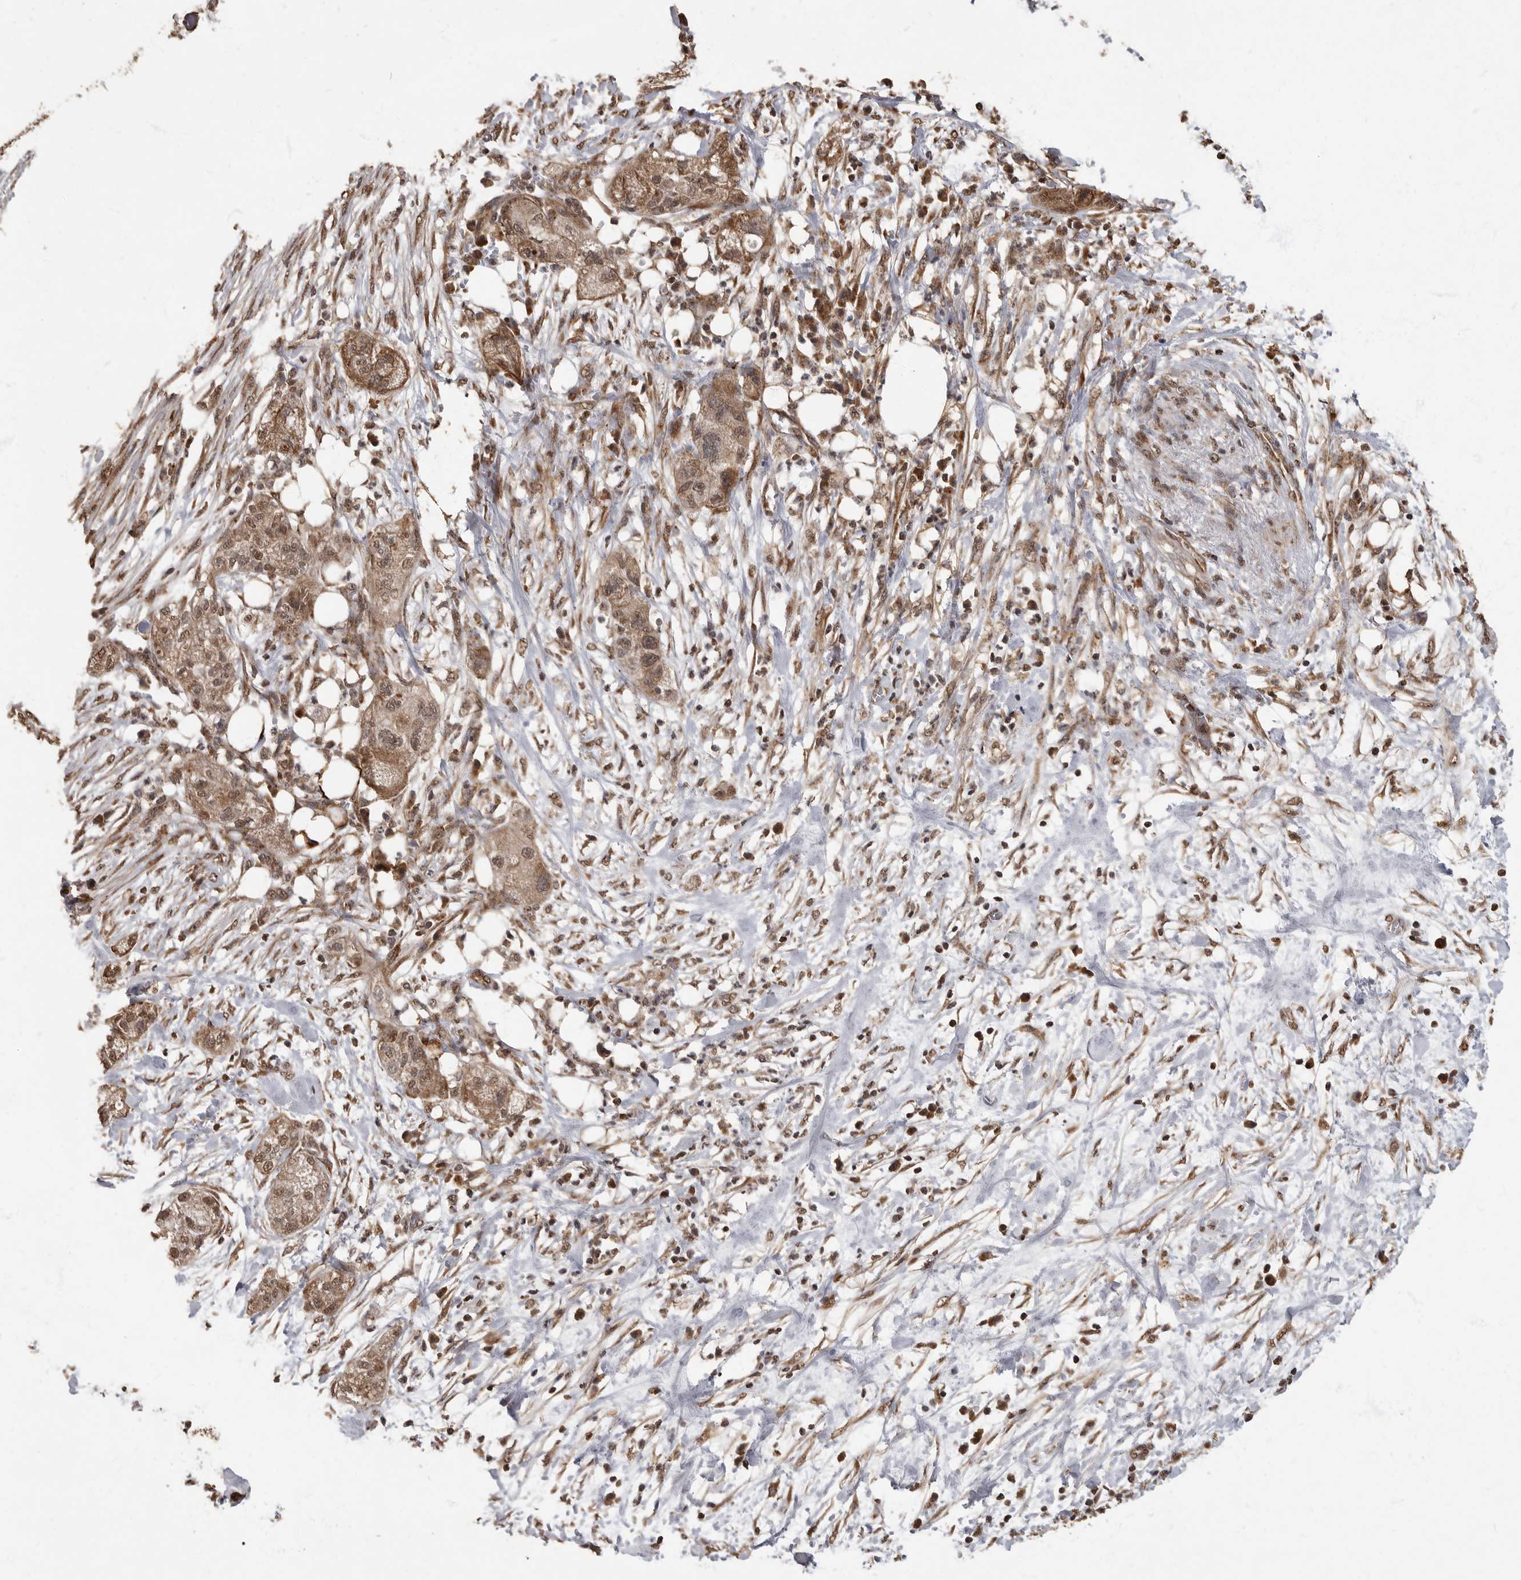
{"staining": {"intensity": "moderate", "quantity": ">75%", "location": "cytoplasmic/membranous,nuclear"}, "tissue": "pancreatic cancer", "cell_type": "Tumor cells", "image_type": "cancer", "snomed": [{"axis": "morphology", "description": "Adenocarcinoma, NOS"}, {"axis": "topography", "description": "Pancreas"}], "caption": "A brown stain labels moderate cytoplasmic/membranous and nuclear expression of a protein in human pancreatic cancer tumor cells. The staining is performed using DAB brown chromogen to label protein expression. The nuclei are counter-stained blue using hematoxylin.", "gene": "MAFG", "patient": {"sex": "female", "age": 78}}